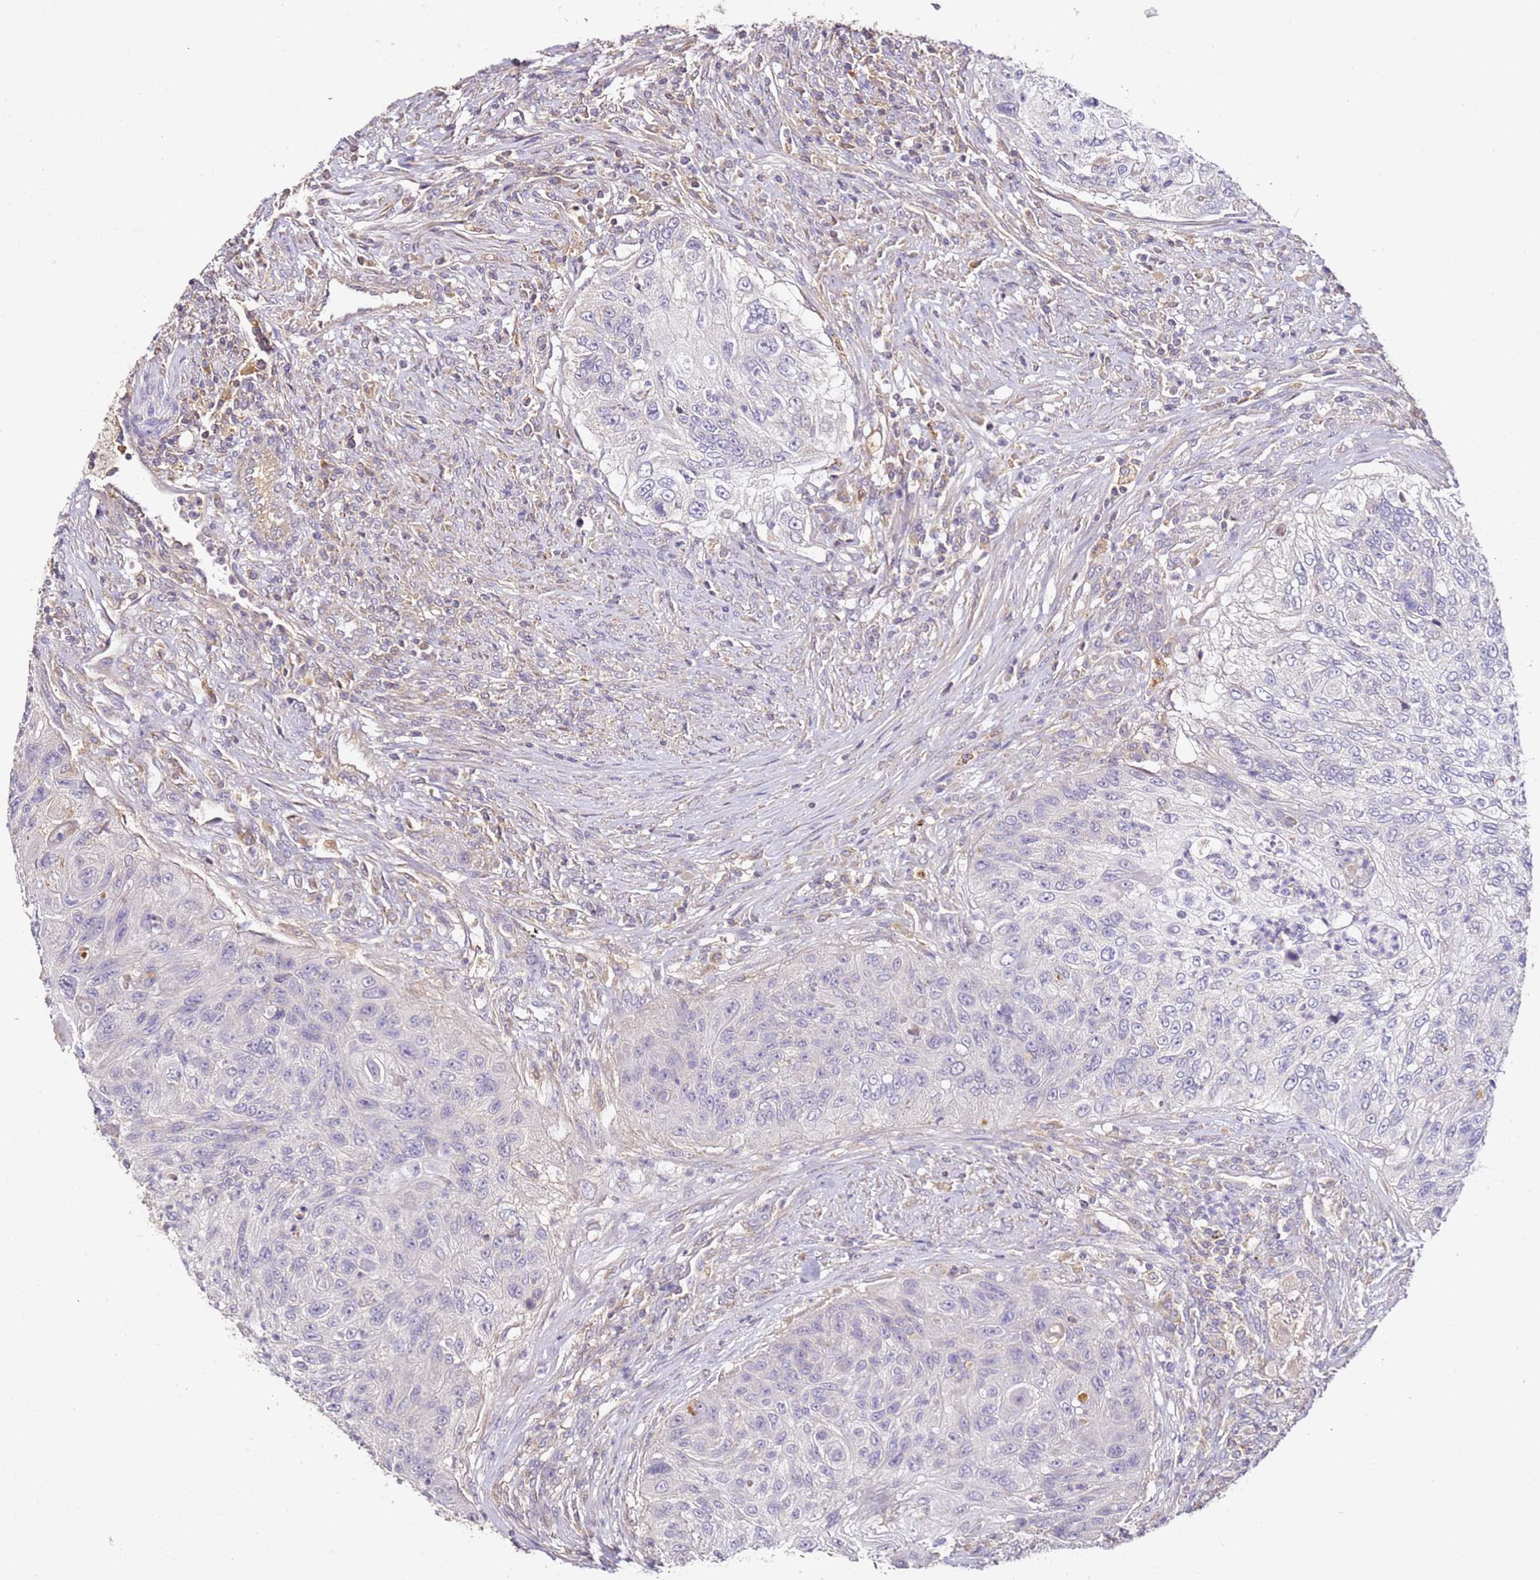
{"staining": {"intensity": "negative", "quantity": "none", "location": "none"}, "tissue": "urothelial cancer", "cell_type": "Tumor cells", "image_type": "cancer", "snomed": [{"axis": "morphology", "description": "Urothelial carcinoma, High grade"}, {"axis": "topography", "description": "Urinary bladder"}], "caption": "Tumor cells are negative for protein expression in human urothelial cancer.", "gene": "OR2B11", "patient": {"sex": "female", "age": 60}}